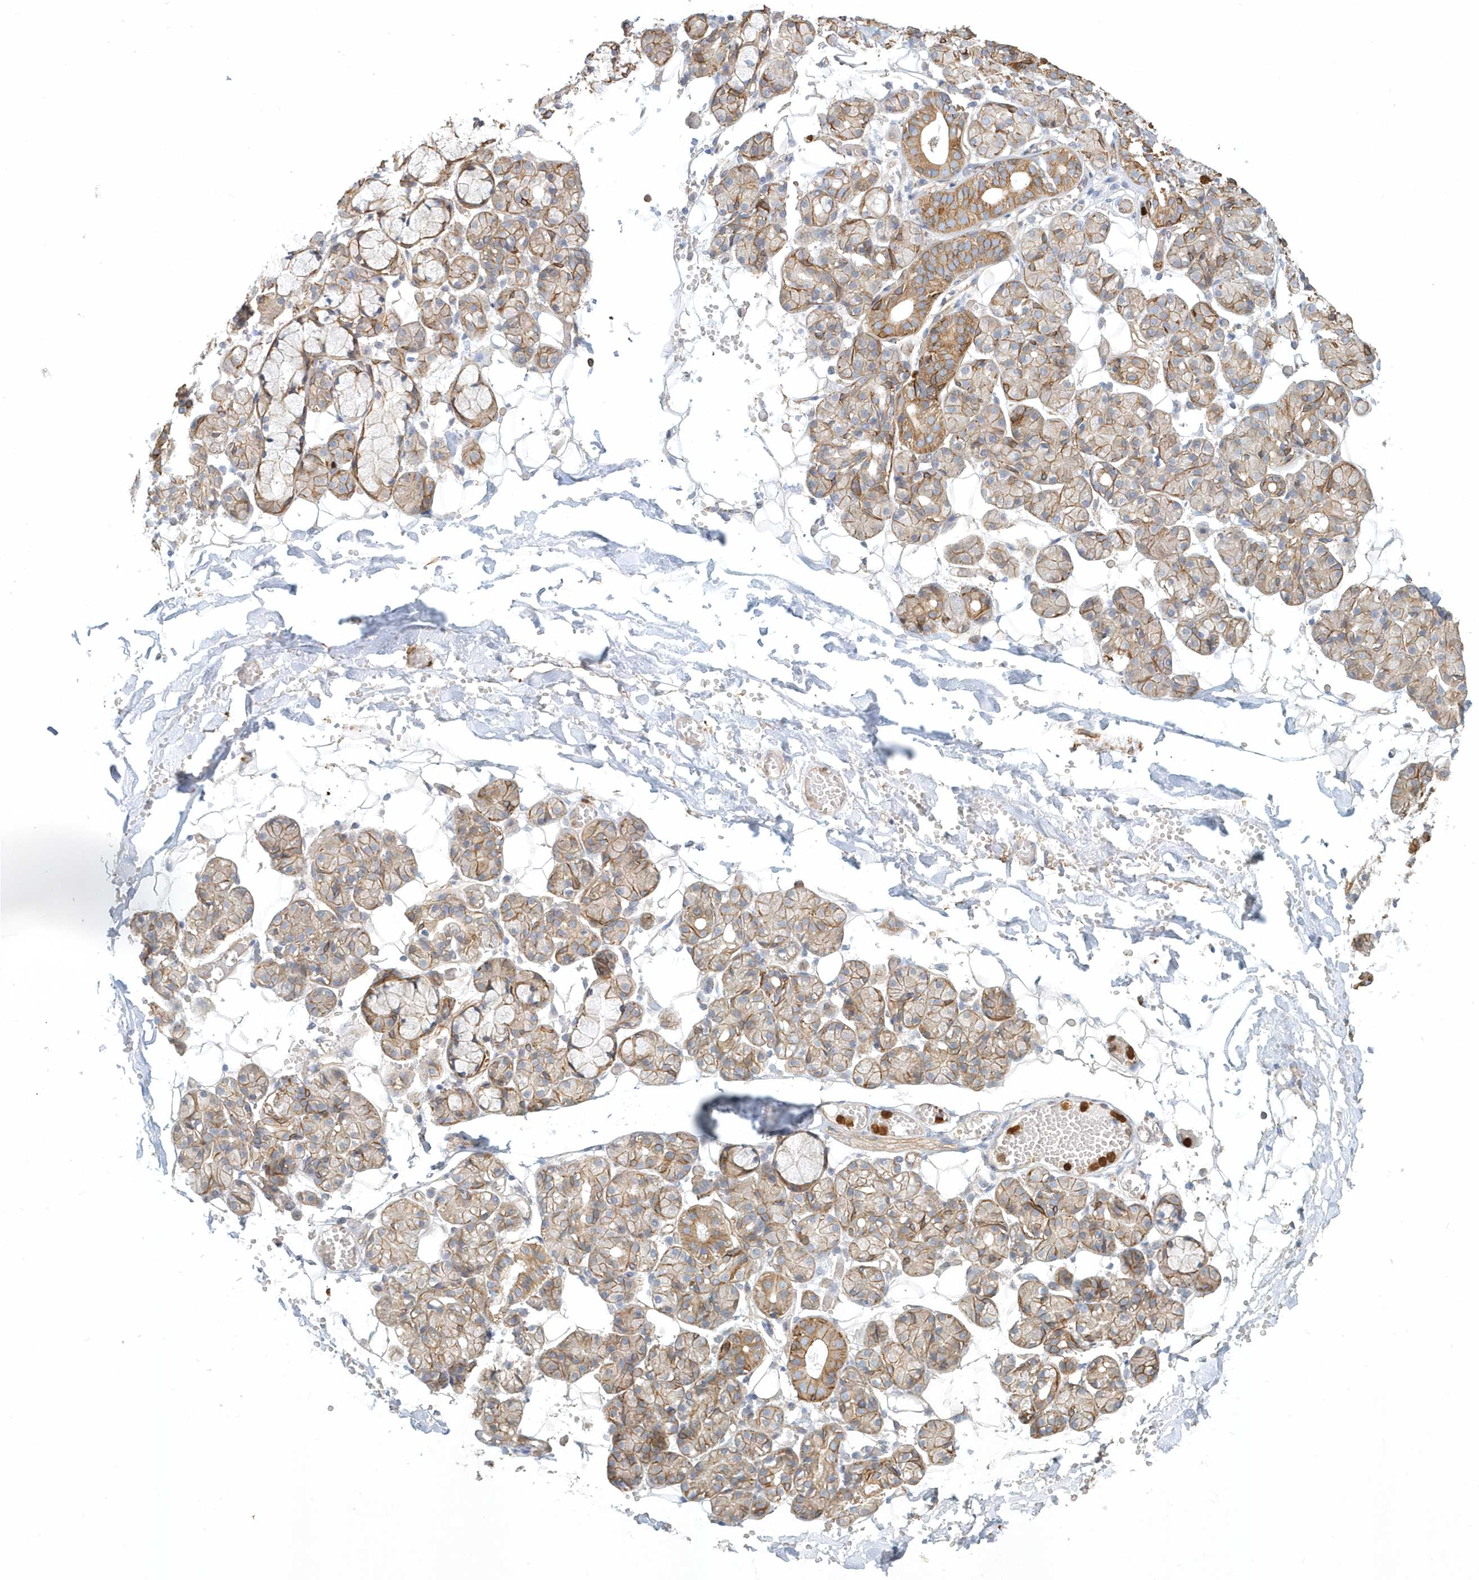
{"staining": {"intensity": "moderate", "quantity": "25%-75%", "location": "cytoplasmic/membranous"}, "tissue": "salivary gland", "cell_type": "Glandular cells", "image_type": "normal", "snomed": [{"axis": "morphology", "description": "Normal tissue, NOS"}, {"axis": "topography", "description": "Salivary gland"}], "caption": "Immunohistochemistry (IHC) (DAB (3,3'-diaminobenzidine)) staining of benign salivary gland demonstrates moderate cytoplasmic/membranous protein expression in about 25%-75% of glandular cells. The staining is performed using DAB brown chromogen to label protein expression. The nuclei are counter-stained blue using hematoxylin.", "gene": "DNAH1", "patient": {"sex": "male", "age": 63}}